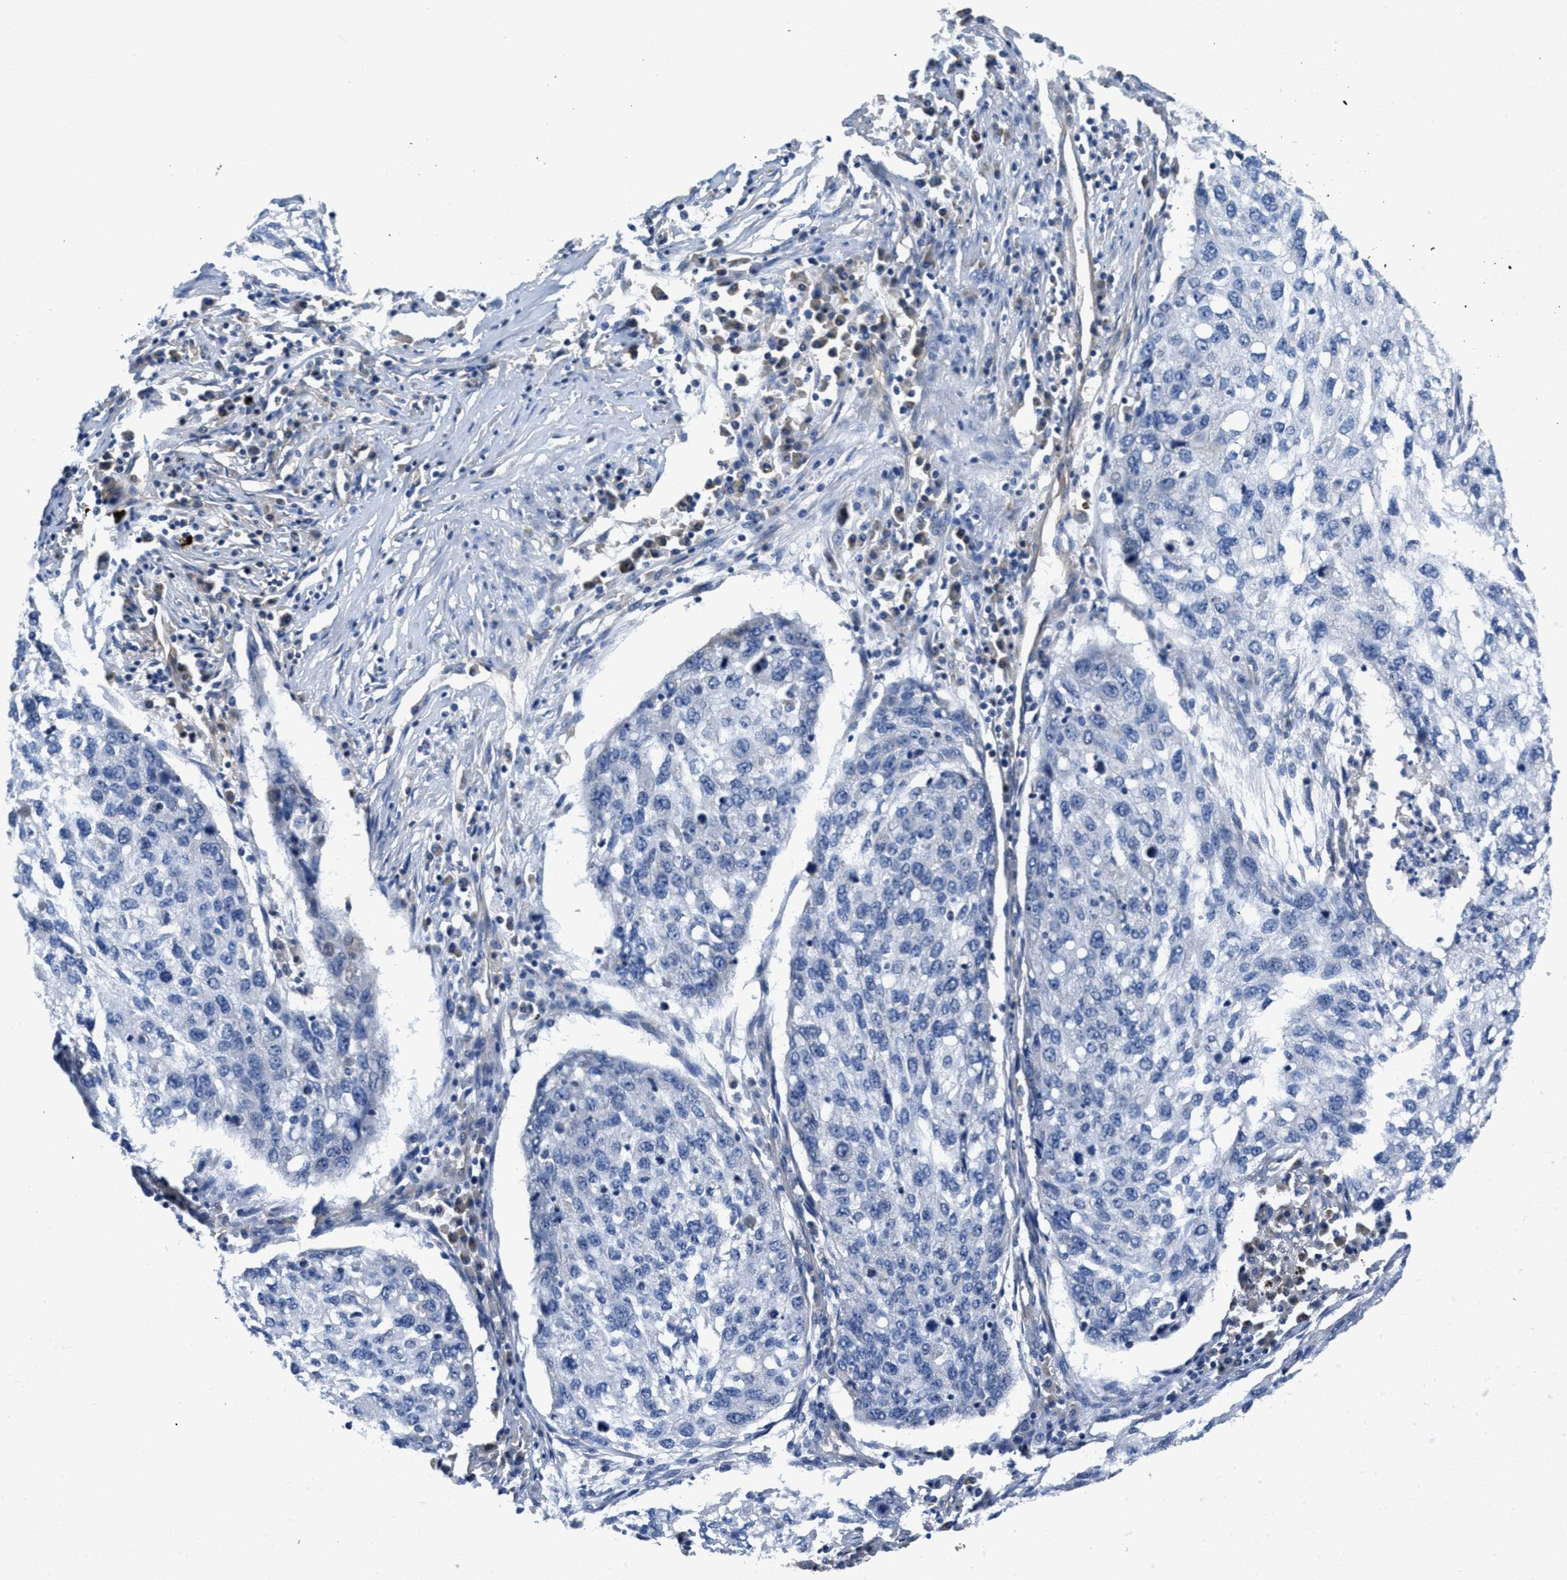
{"staining": {"intensity": "negative", "quantity": "none", "location": "none"}, "tissue": "lung cancer", "cell_type": "Tumor cells", "image_type": "cancer", "snomed": [{"axis": "morphology", "description": "Squamous cell carcinoma, NOS"}, {"axis": "topography", "description": "Lung"}], "caption": "The immunohistochemistry (IHC) image has no significant staining in tumor cells of lung cancer tissue.", "gene": "GALK1", "patient": {"sex": "female", "age": 63}}